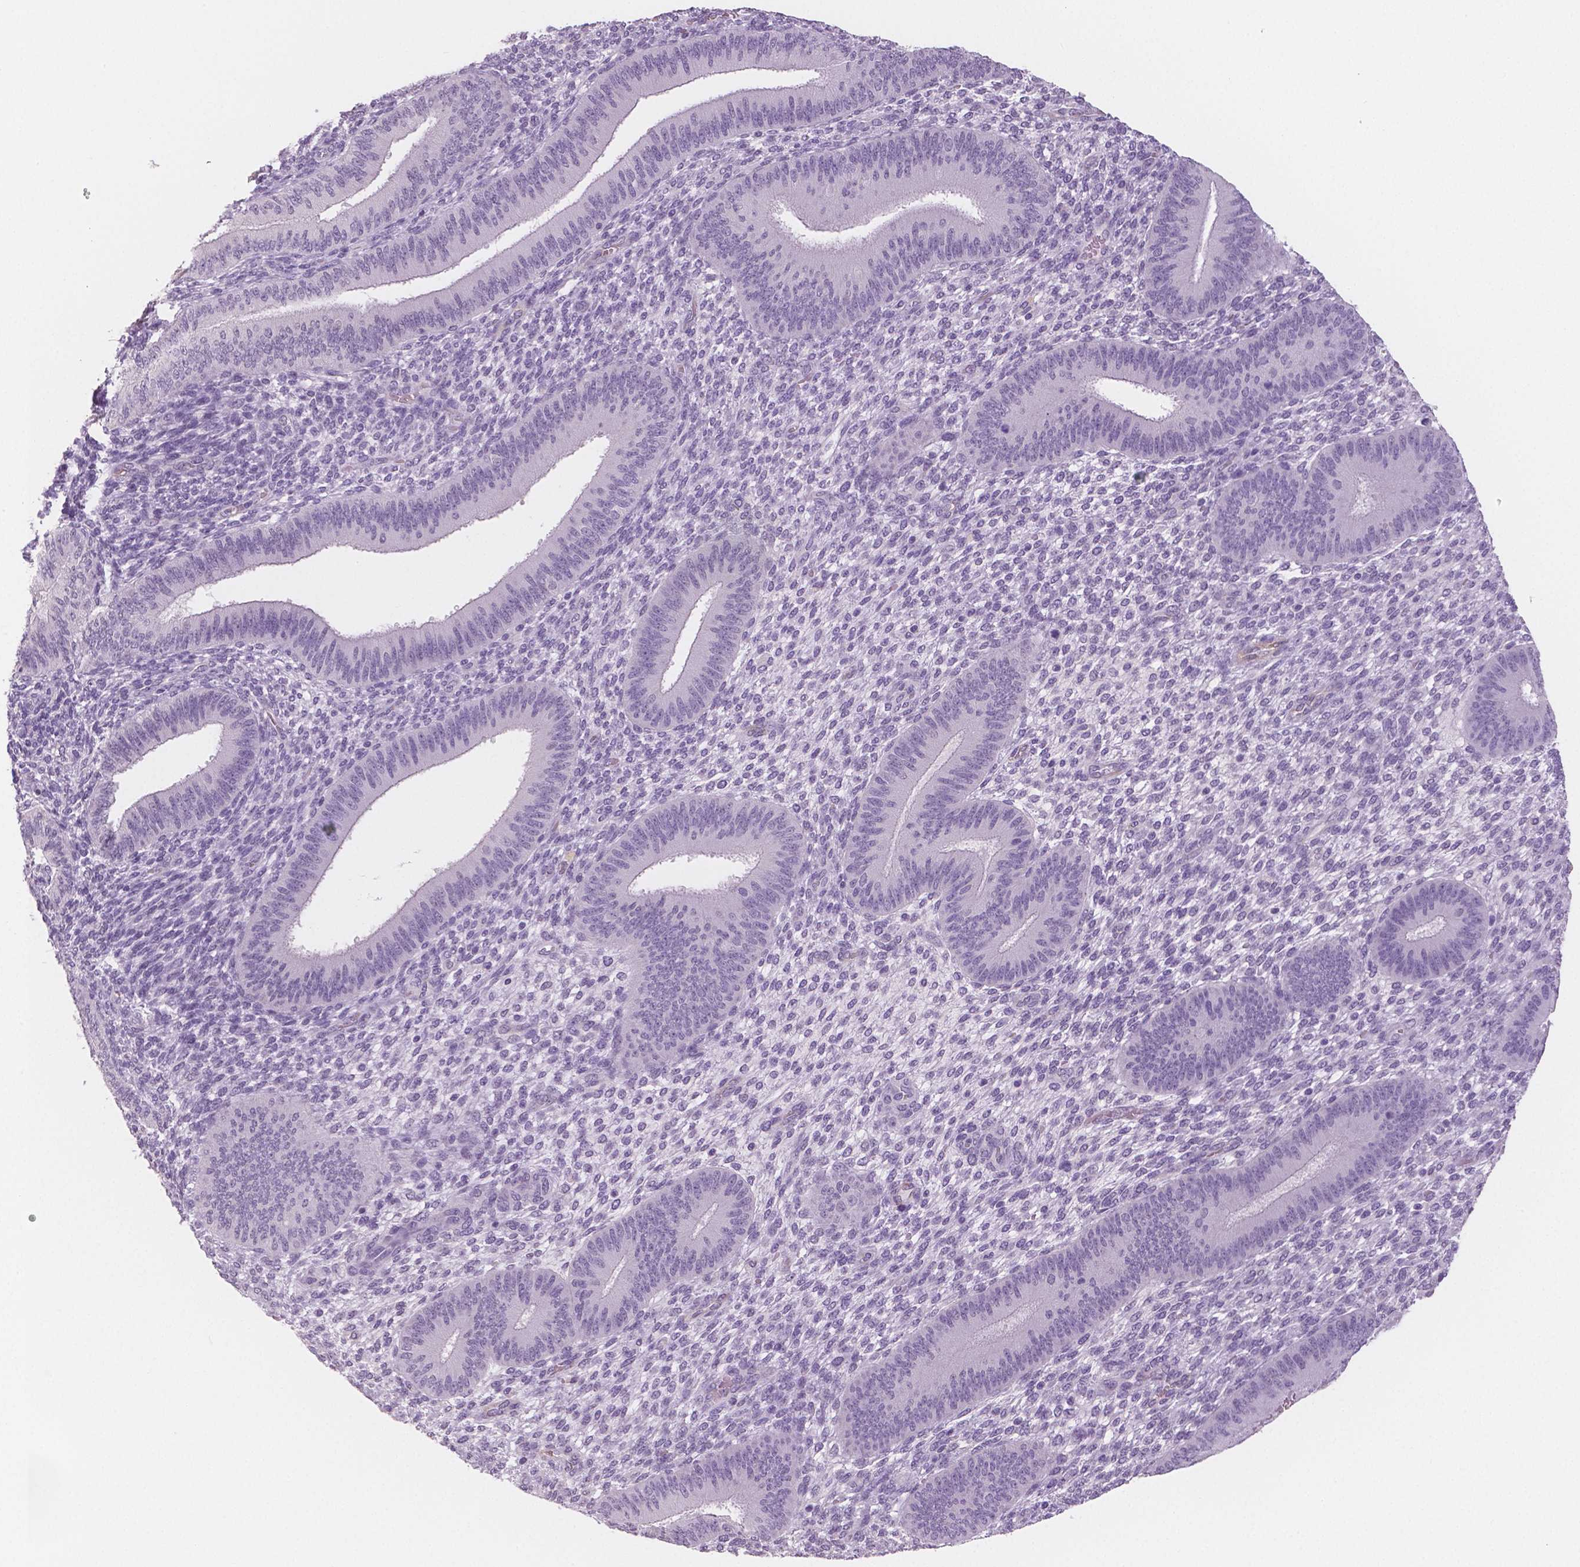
{"staining": {"intensity": "negative", "quantity": "none", "location": "none"}, "tissue": "endometrium", "cell_type": "Cells in endometrial stroma", "image_type": "normal", "snomed": [{"axis": "morphology", "description": "Normal tissue, NOS"}, {"axis": "topography", "description": "Endometrium"}], "caption": "Human endometrium stained for a protein using IHC exhibits no positivity in cells in endometrial stroma.", "gene": "TSPAN7", "patient": {"sex": "female", "age": 39}}